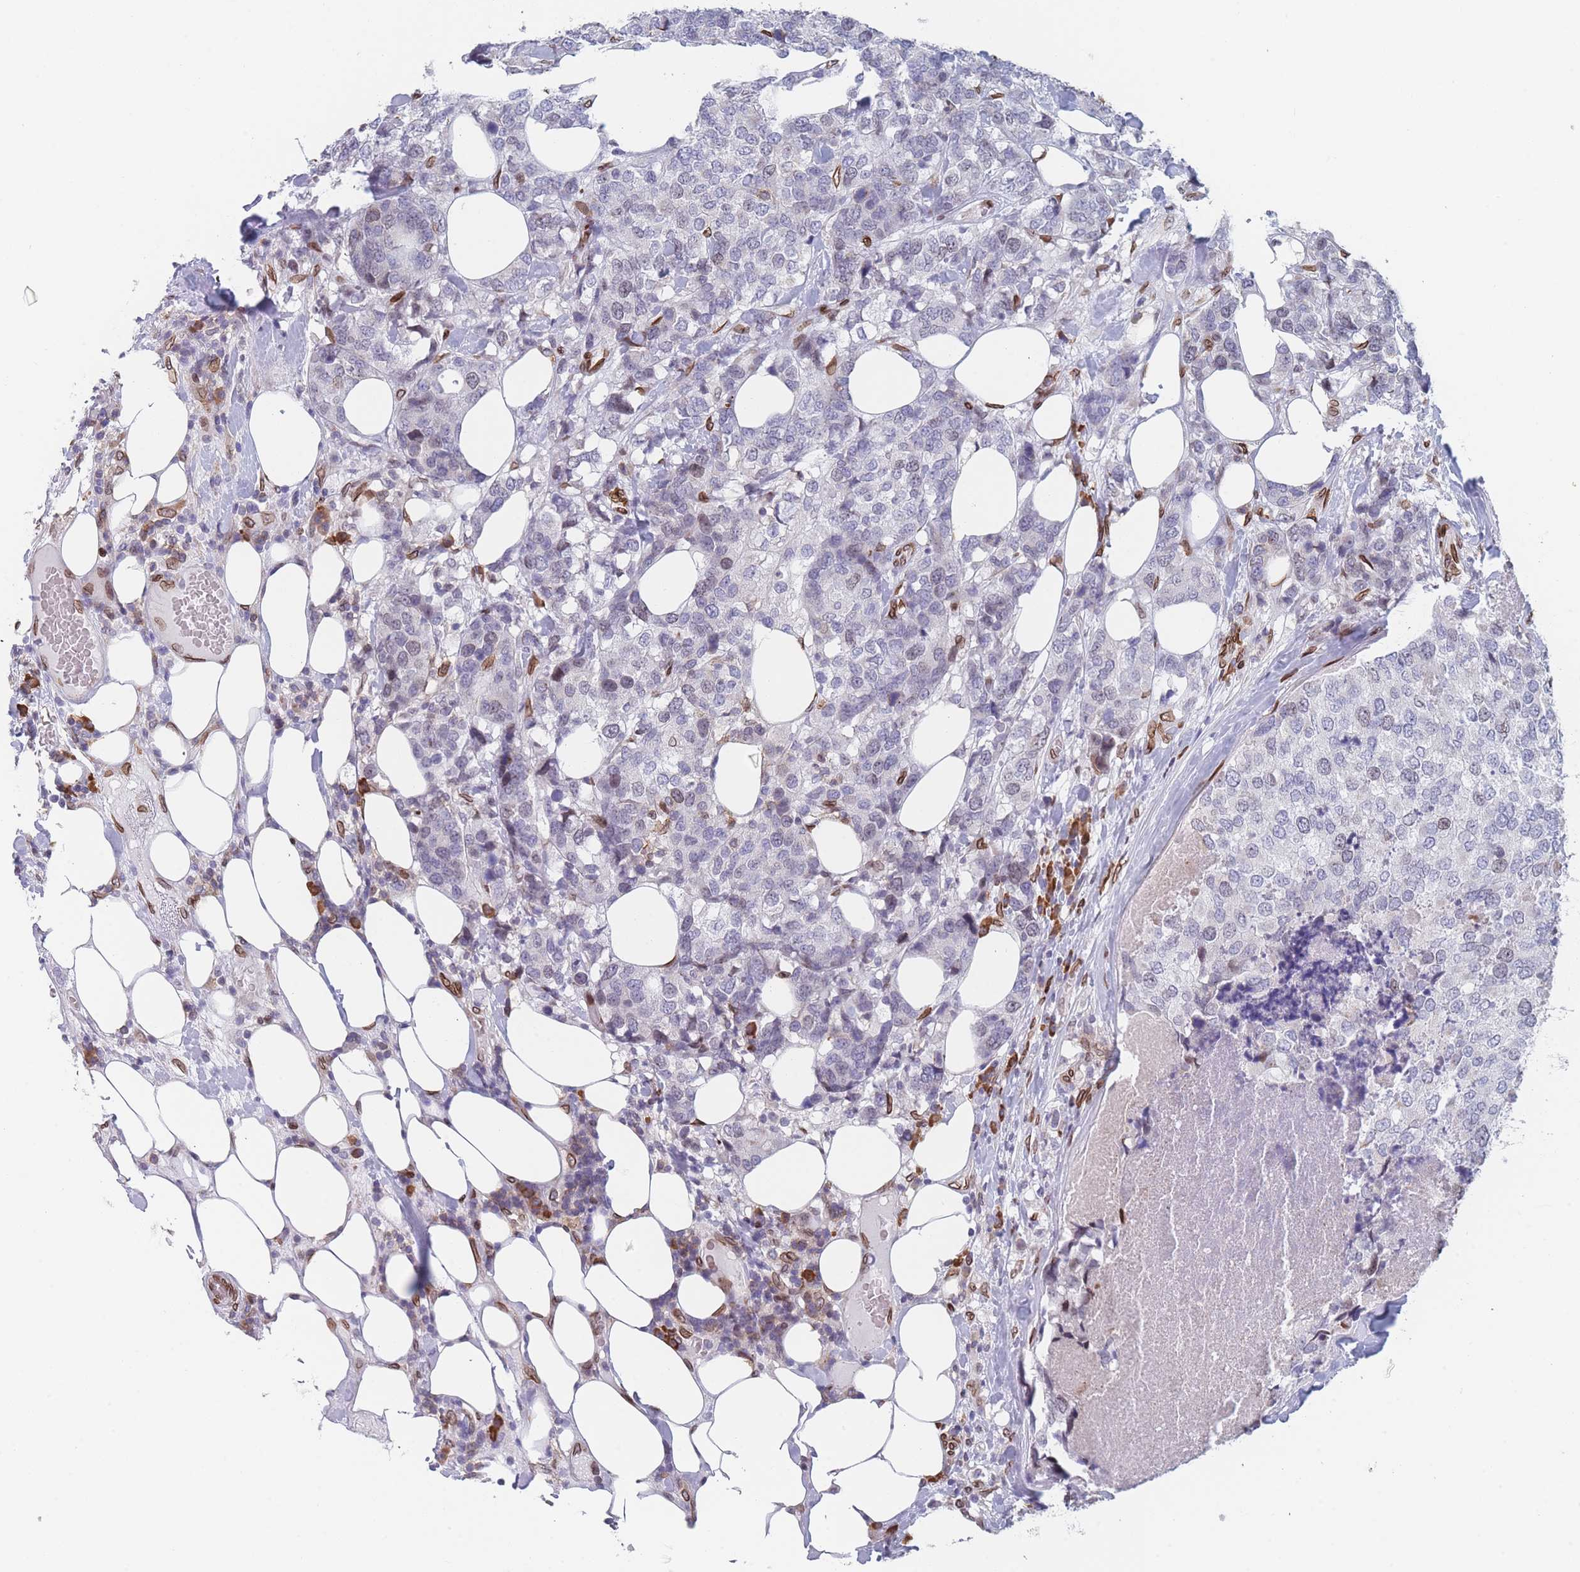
{"staining": {"intensity": "negative", "quantity": "none", "location": "none"}, "tissue": "breast cancer", "cell_type": "Tumor cells", "image_type": "cancer", "snomed": [{"axis": "morphology", "description": "Lobular carcinoma"}, {"axis": "topography", "description": "Breast"}], "caption": "An image of human breast cancer is negative for staining in tumor cells.", "gene": "ZBTB1", "patient": {"sex": "female", "age": 59}}